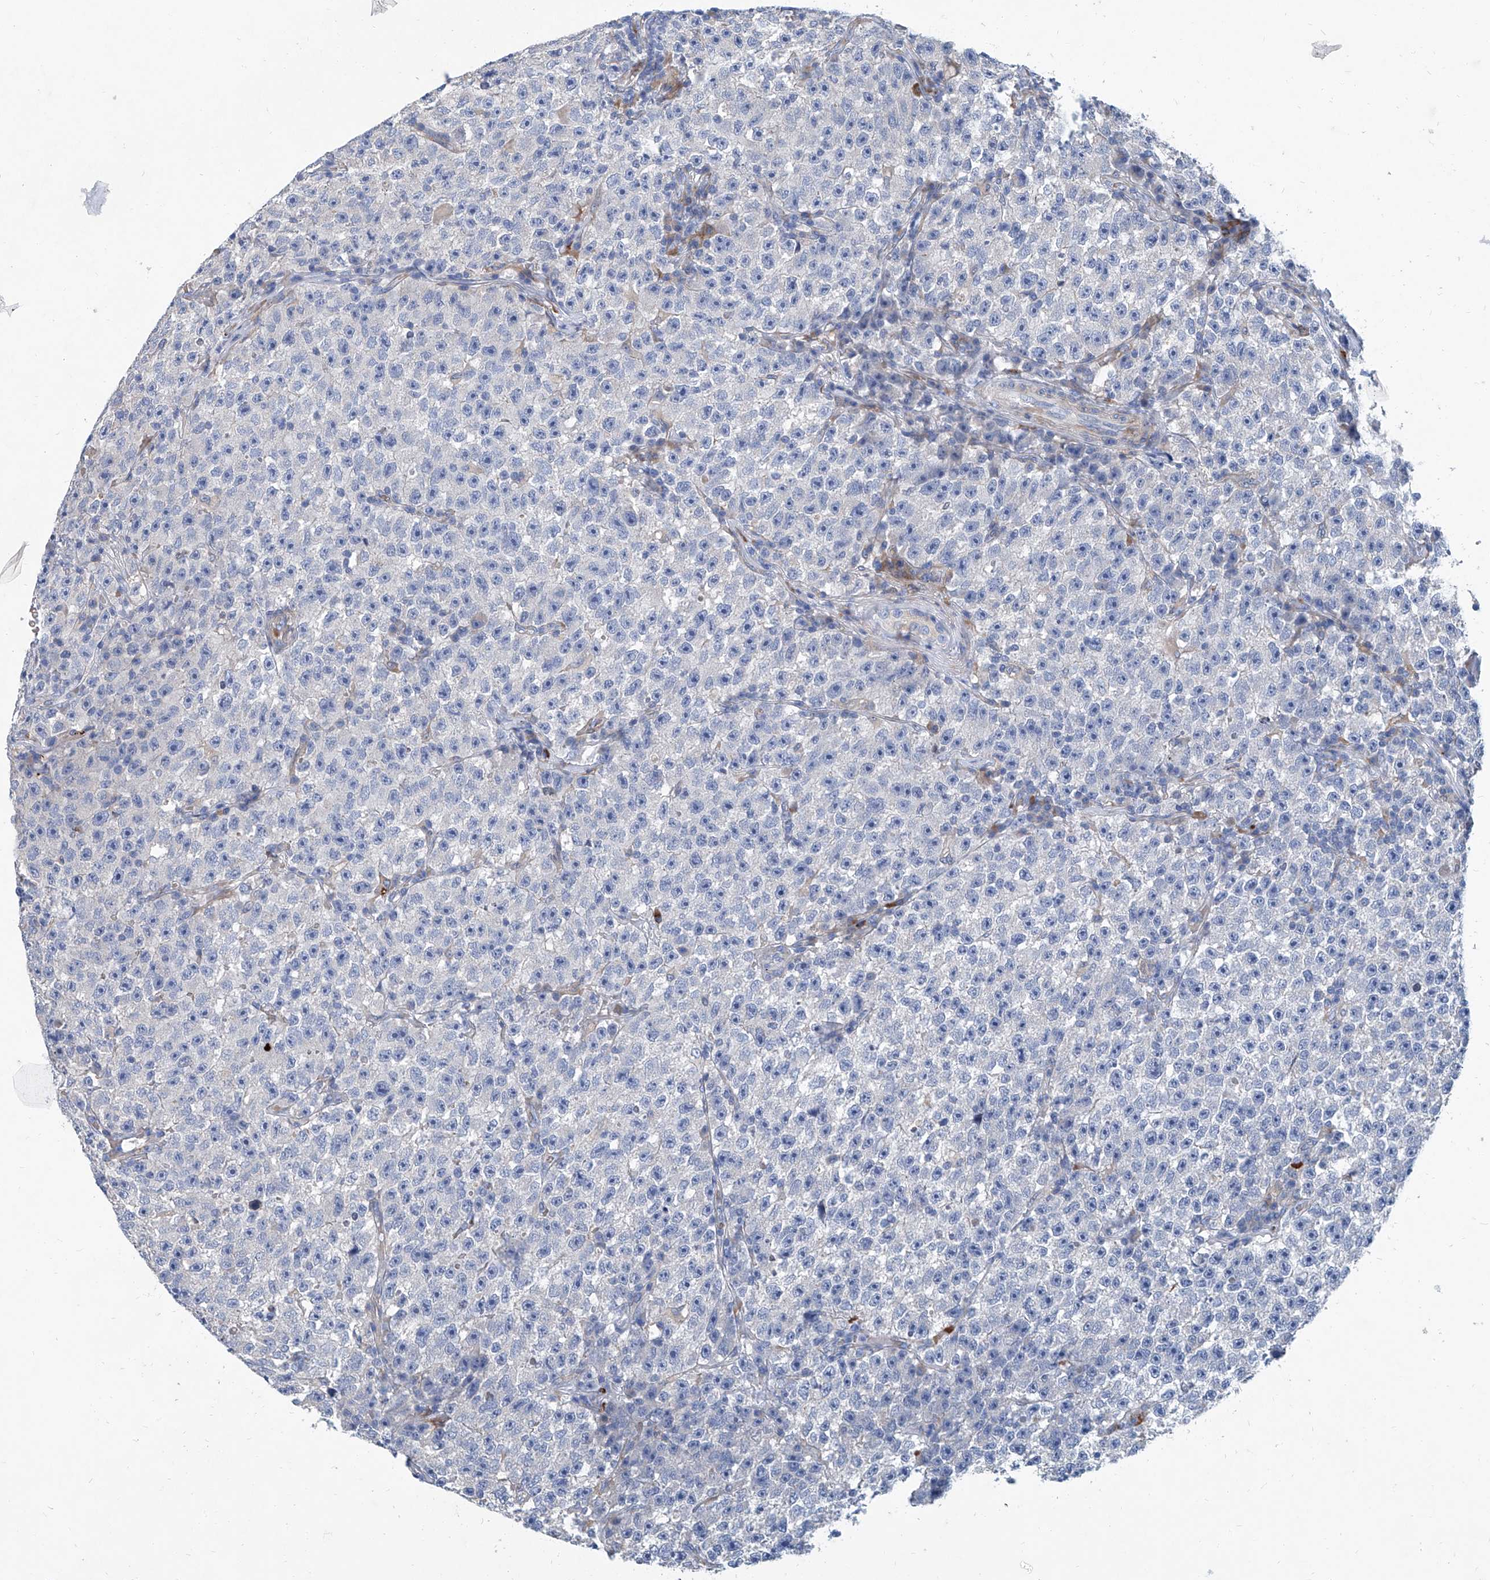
{"staining": {"intensity": "negative", "quantity": "none", "location": "none"}, "tissue": "testis cancer", "cell_type": "Tumor cells", "image_type": "cancer", "snomed": [{"axis": "morphology", "description": "Seminoma, NOS"}, {"axis": "topography", "description": "Testis"}], "caption": "The immunohistochemistry histopathology image has no significant expression in tumor cells of testis seminoma tissue.", "gene": "FPR2", "patient": {"sex": "male", "age": 22}}